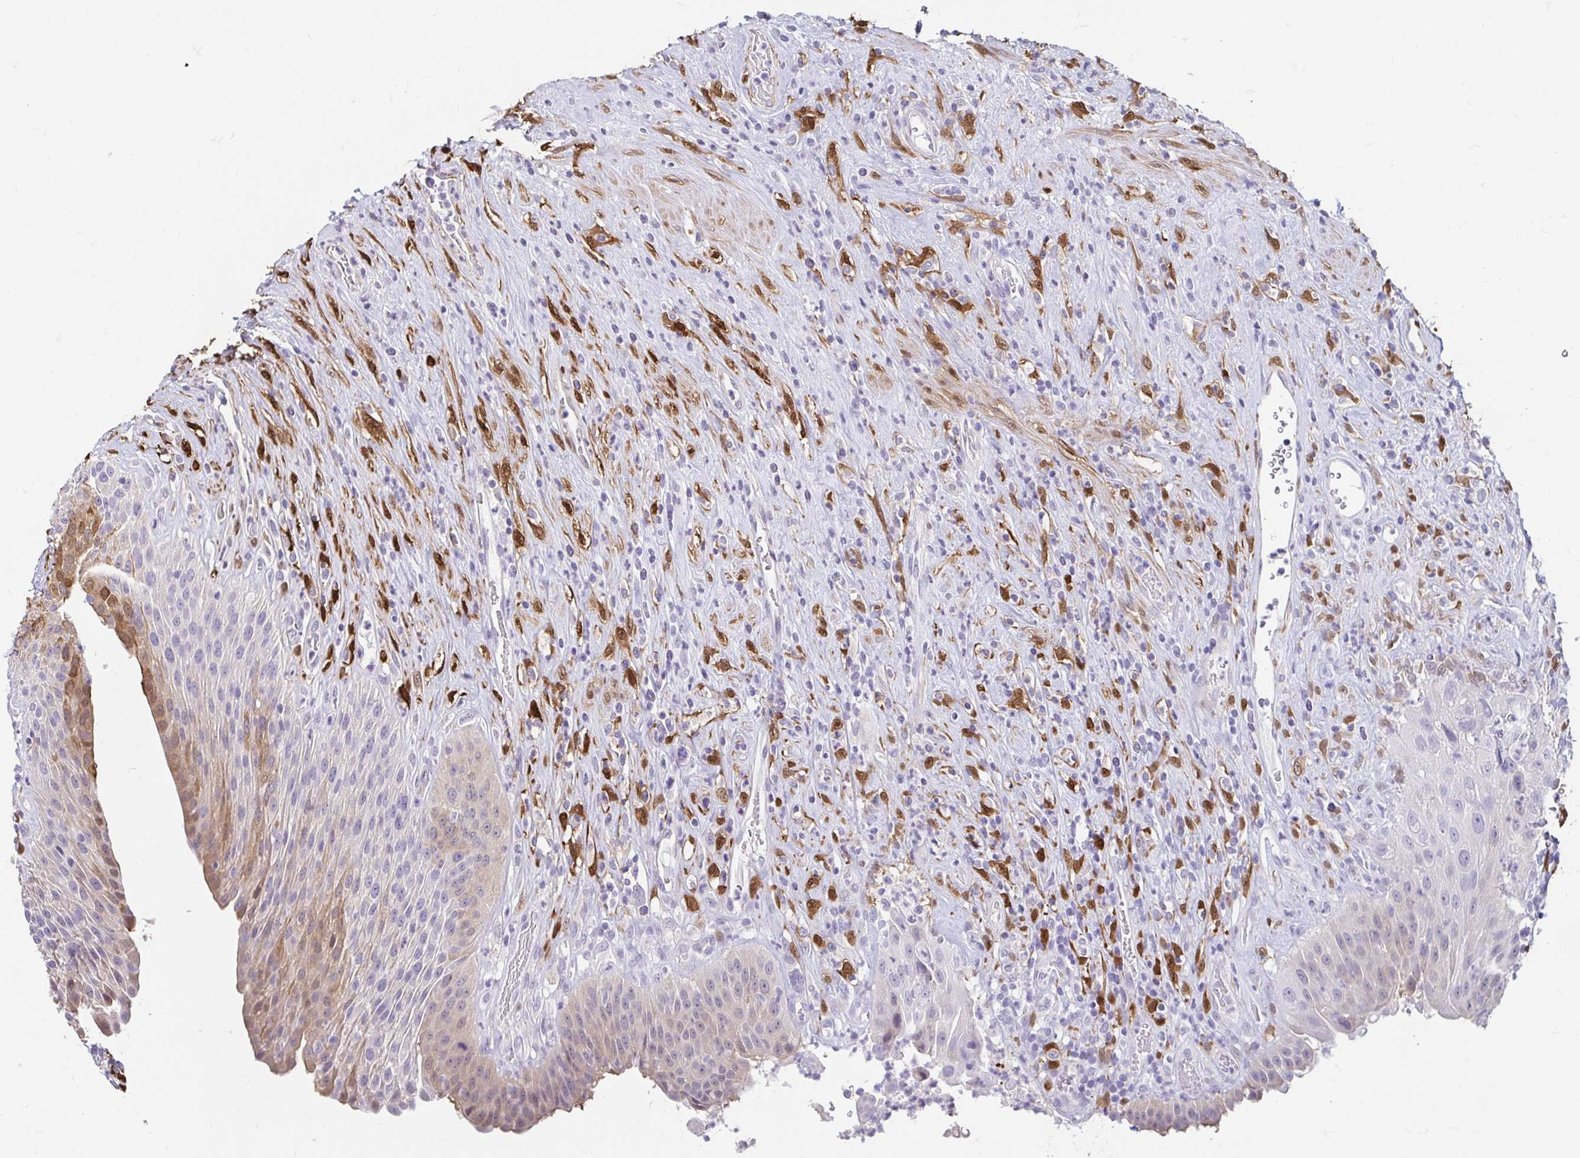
{"staining": {"intensity": "moderate", "quantity": "<25%", "location": "cytoplasmic/membranous"}, "tissue": "urinary bladder", "cell_type": "Urothelial cells", "image_type": "normal", "snomed": [{"axis": "morphology", "description": "Normal tissue, NOS"}, {"axis": "topography", "description": "Urinary bladder"}], "caption": "Approximately <25% of urothelial cells in benign human urinary bladder reveal moderate cytoplasmic/membranous protein expression as visualized by brown immunohistochemical staining.", "gene": "ADH1A", "patient": {"sex": "female", "age": 56}}